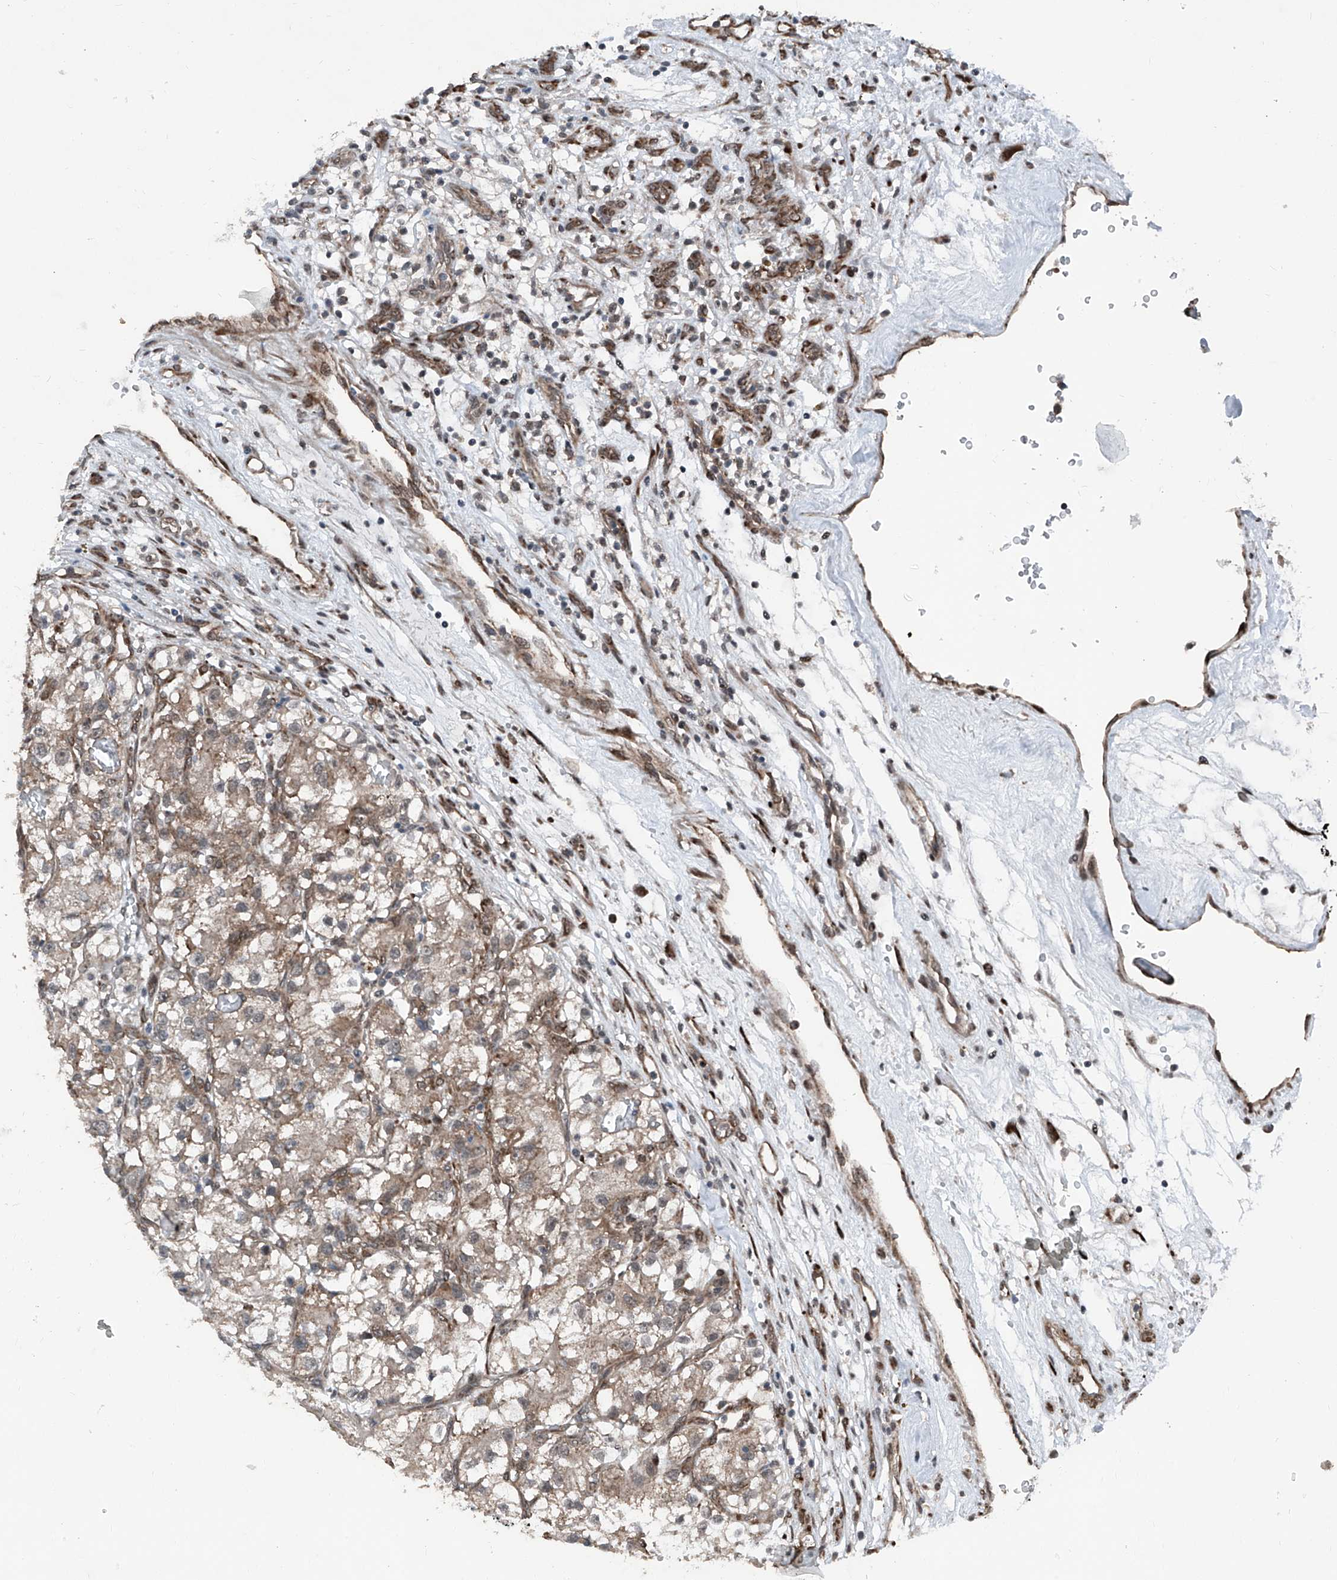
{"staining": {"intensity": "weak", "quantity": ">75%", "location": "cytoplasmic/membranous"}, "tissue": "renal cancer", "cell_type": "Tumor cells", "image_type": "cancer", "snomed": [{"axis": "morphology", "description": "Adenocarcinoma, NOS"}, {"axis": "topography", "description": "Kidney"}], "caption": "IHC of human renal cancer demonstrates low levels of weak cytoplasmic/membranous expression in about >75% of tumor cells.", "gene": "COA7", "patient": {"sex": "female", "age": 57}}